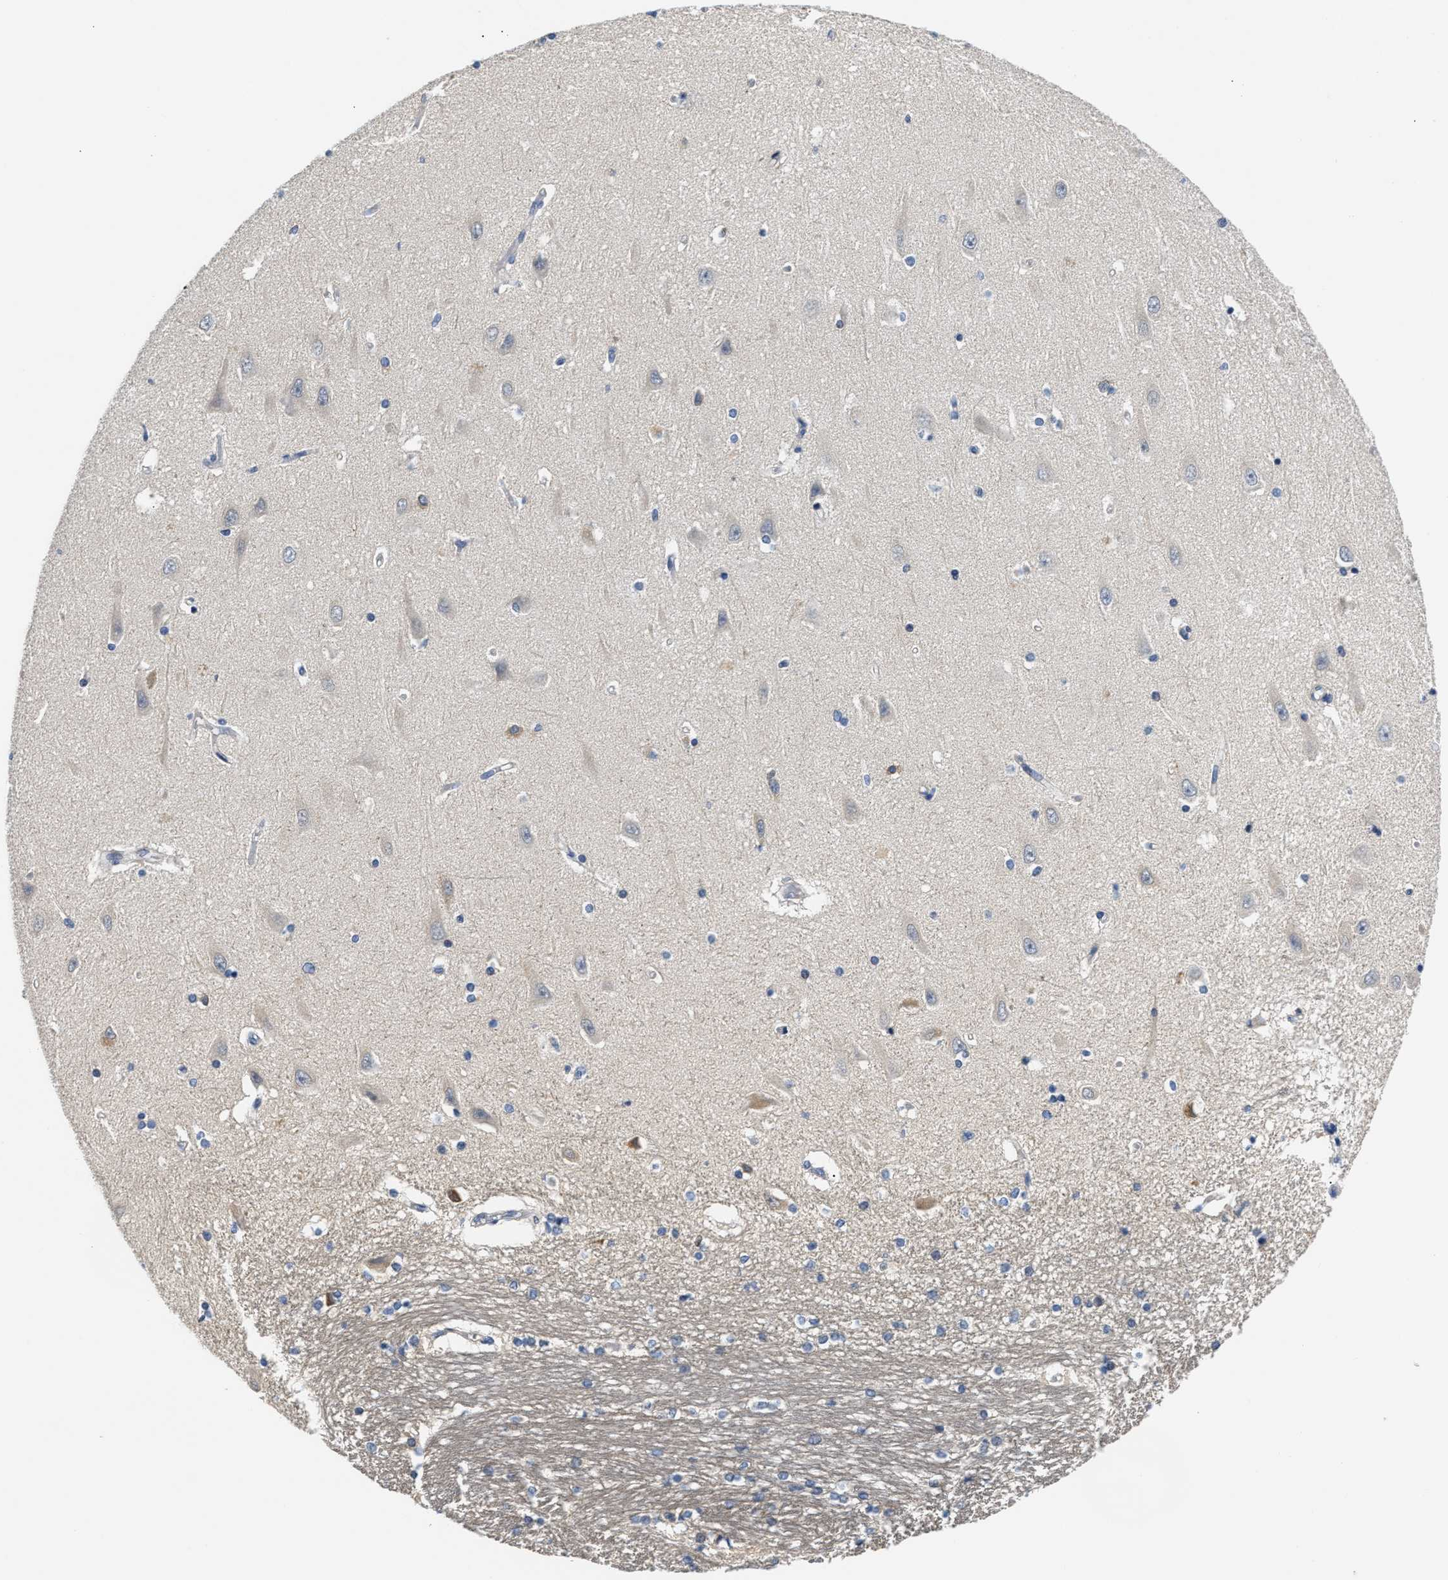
{"staining": {"intensity": "negative", "quantity": "none", "location": "none"}, "tissue": "hippocampus", "cell_type": "Glial cells", "image_type": "normal", "snomed": [{"axis": "morphology", "description": "Normal tissue, NOS"}, {"axis": "topography", "description": "Hippocampus"}], "caption": "Immunohistochemistry histopathology image of benign hippocampus stained for a protein (brown), which reveals no positivity in glial cells.", "gene": "CLGN", "patient": {"sex": "male", "age": 45}}